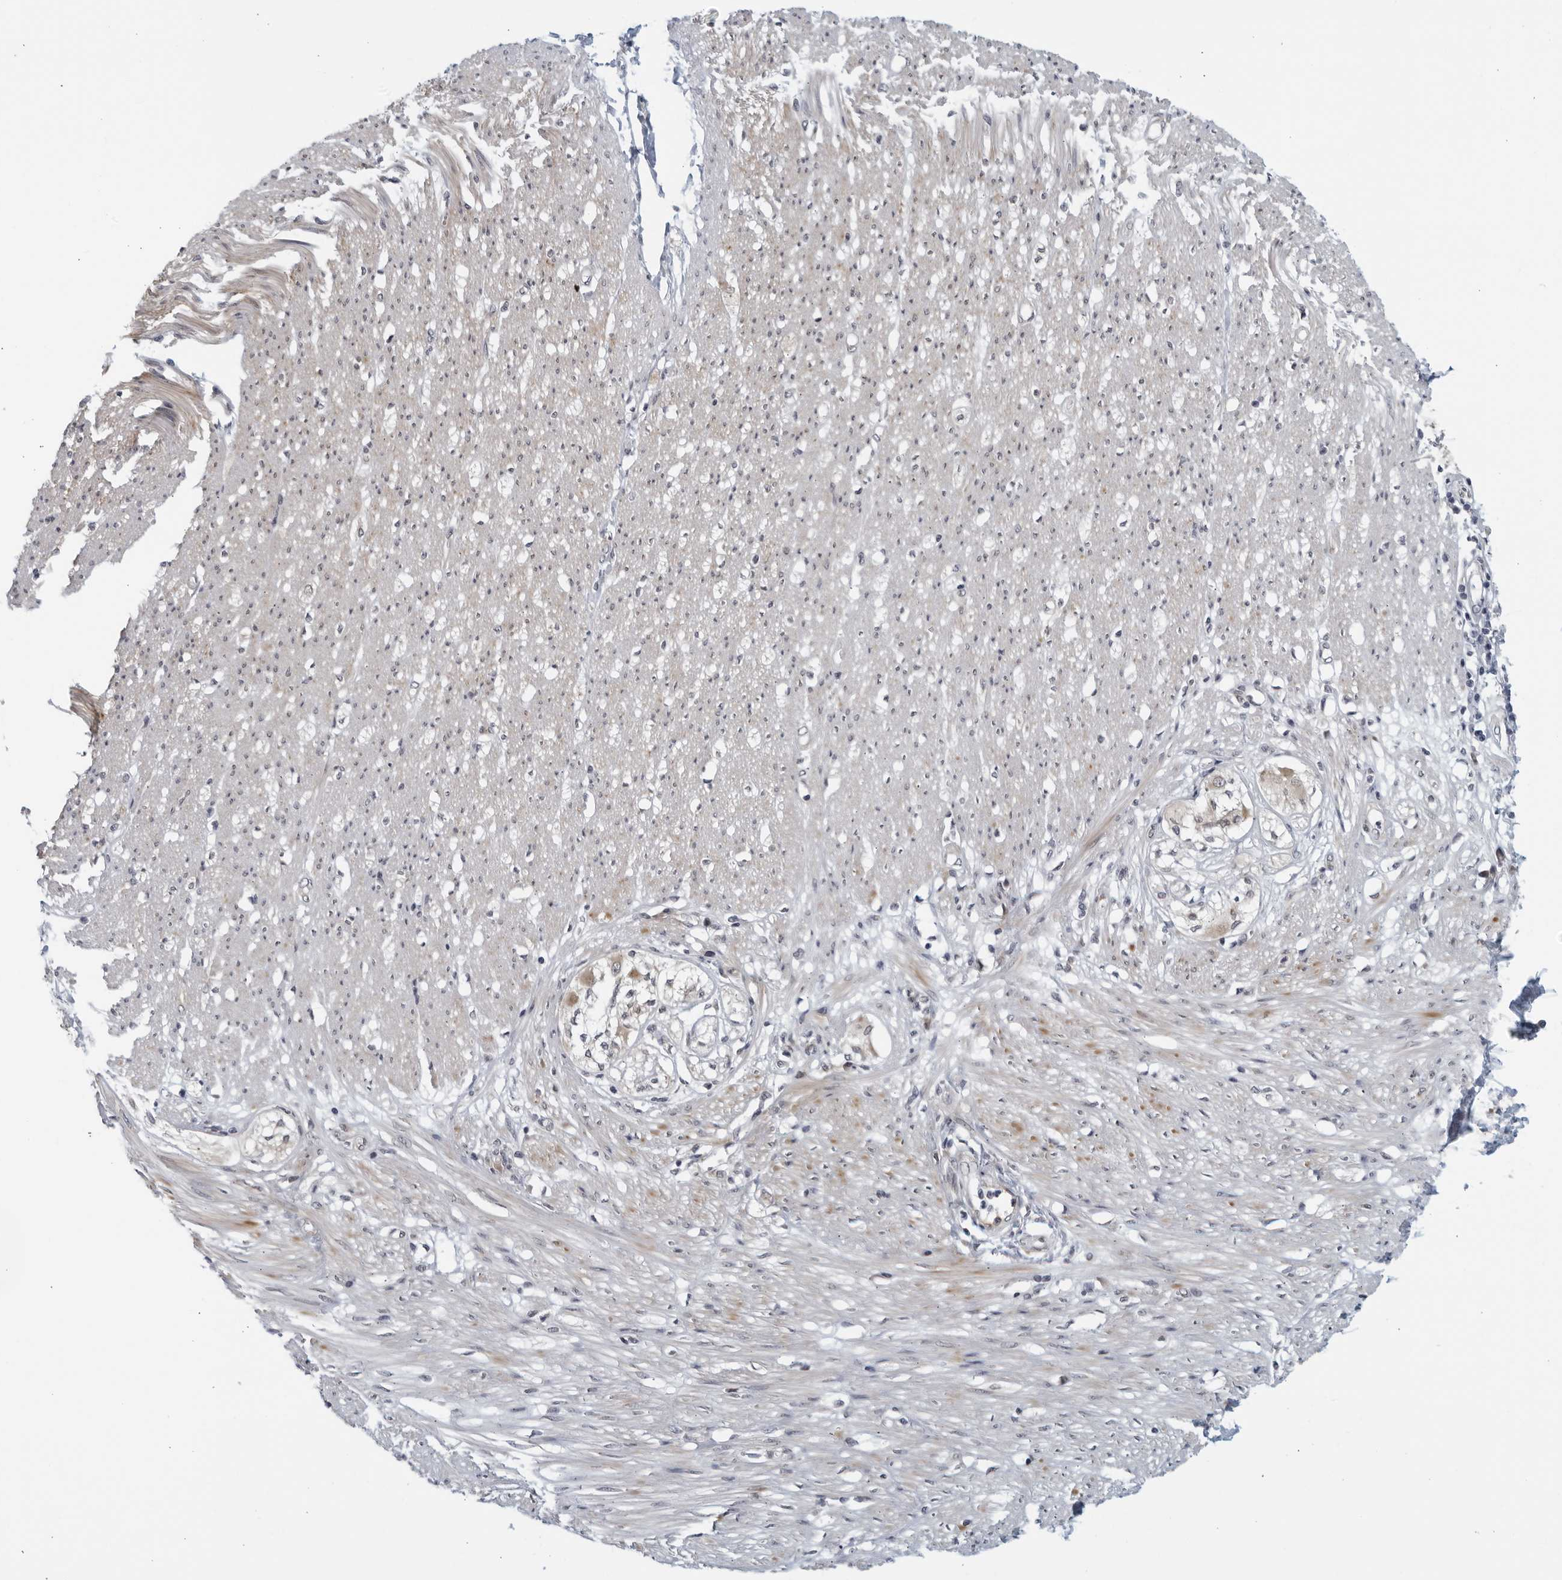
{"staining": {"intensity": "moderate", "quantity": "25%-75%", "location": "cytoplasmic/membranous"}, "tissue": "smooth muscle", "cell_type": "Smooth muscle cells", "image_type": "normal", "snomed": [{"axis": "morphology", "description": "Normal tissue, NOS"}, {"axis": "morphology", "description": "Adenocarcinoma, NOS"}, {"axis": "topography", "description": "Colon"}, {"axis": "topography", "description": "Peripheral nerve tissue"}], "caption": "The micrograph demonstrates immunohistochemical staining of benign smooth muscle. There is moderate cytoplasmic/membranous staining is present in approximately 25%-75% of smooth muscle cells. (brown staining indicates protein expression, while blue staining denotes nuclei).", "gene": "RC3H1", "patient": {"sex": "male", "age": 14}}